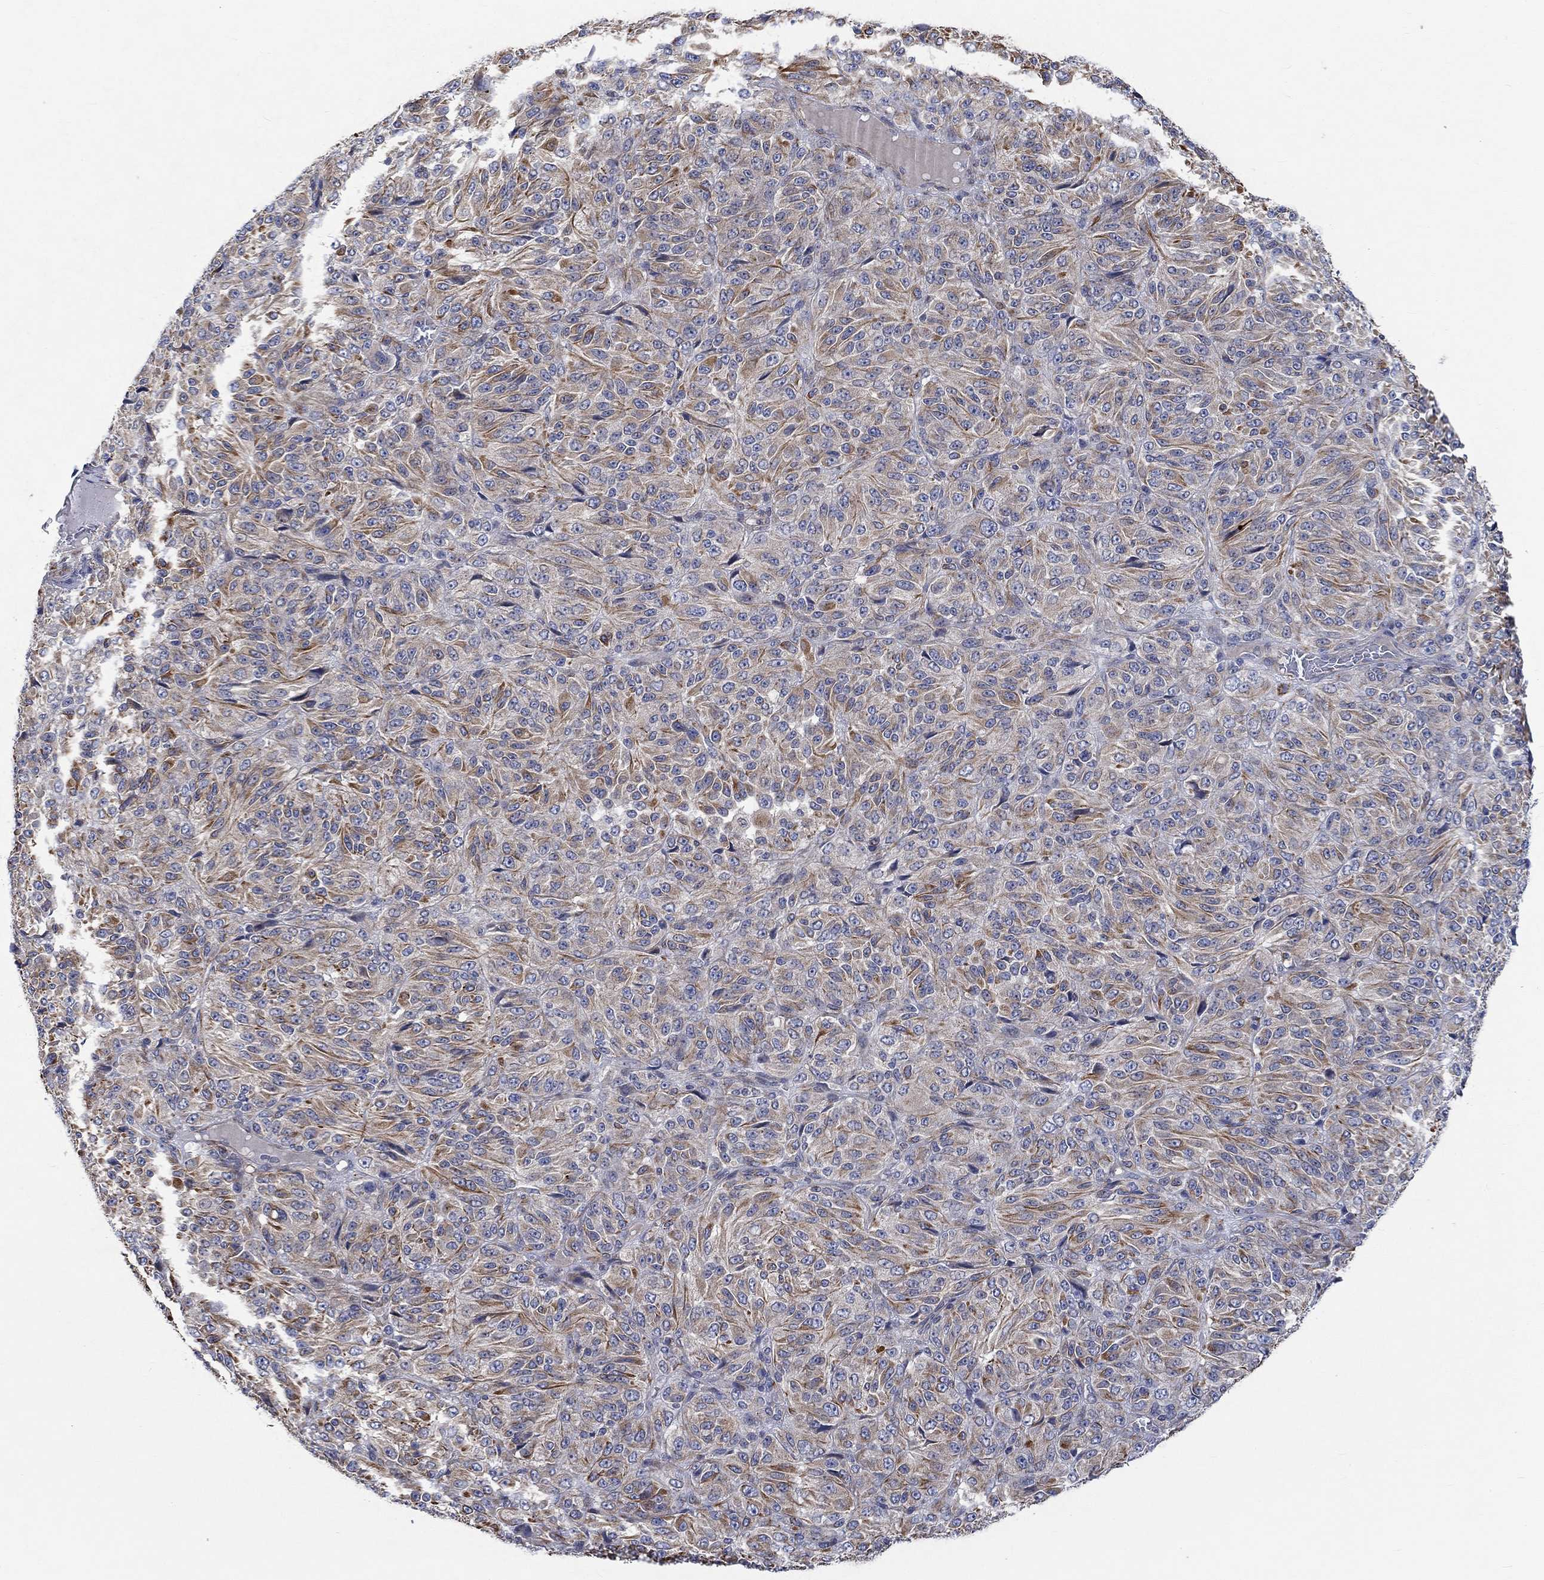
{"staining": {"intensity": "weak", "quantity": "25%-75%", "location": "cytoplasmic/membranous"}, "tissue": "melanoma", "cell_type": "Tumor cells", "image_type": "cancer", "snomed": [{"axis": "morphology", "description": "Malignant melanoma, Metastatic site"}, {"axis": "topography", "description": "Brain"}], "caption": "A brown stain highlights weak cytoplasmic/membranous positivity of a protein in melanoma tumor cells.", "gene": "CAMK1D", "patient": {"sex": "female", "age": 56}}